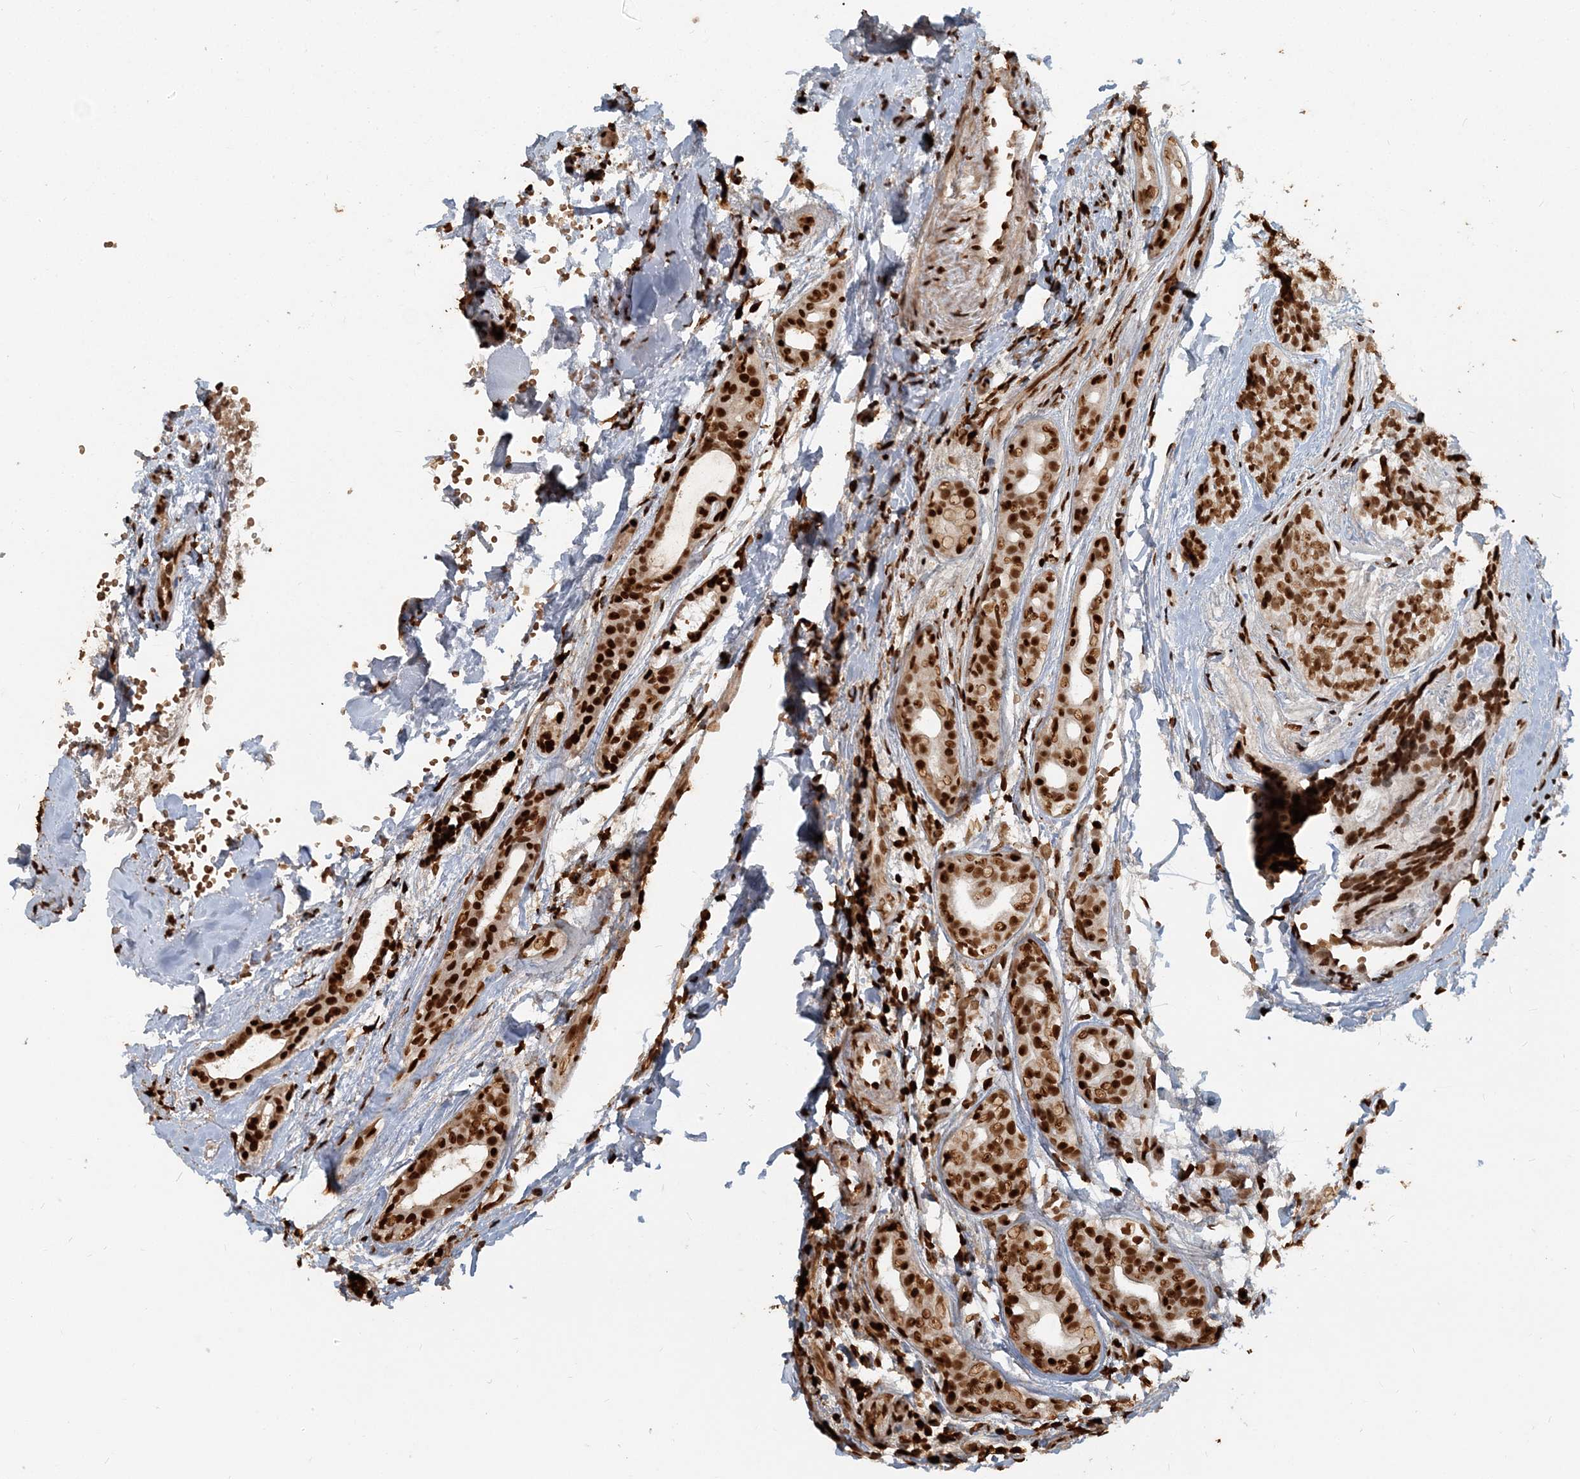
{"staining": {"intensity": "strong", "quantity": ">75%", "location": "nuclear"}, "tissue": "head and neck cancer", "cell_type": "Tumor cells", "image_type": "cancer", "snomed": [{"axis": "morphology", "description": "Adenocarcinoma, NOS"}, {"axis": "topography", "description": "Head-Neck"}], "caption": "Human head and neck cancer stained with a protein marker exhibits strong staining in tumor cells.", "gene": "H3-3B", "patient": {"sex": "male", "age": 66}}